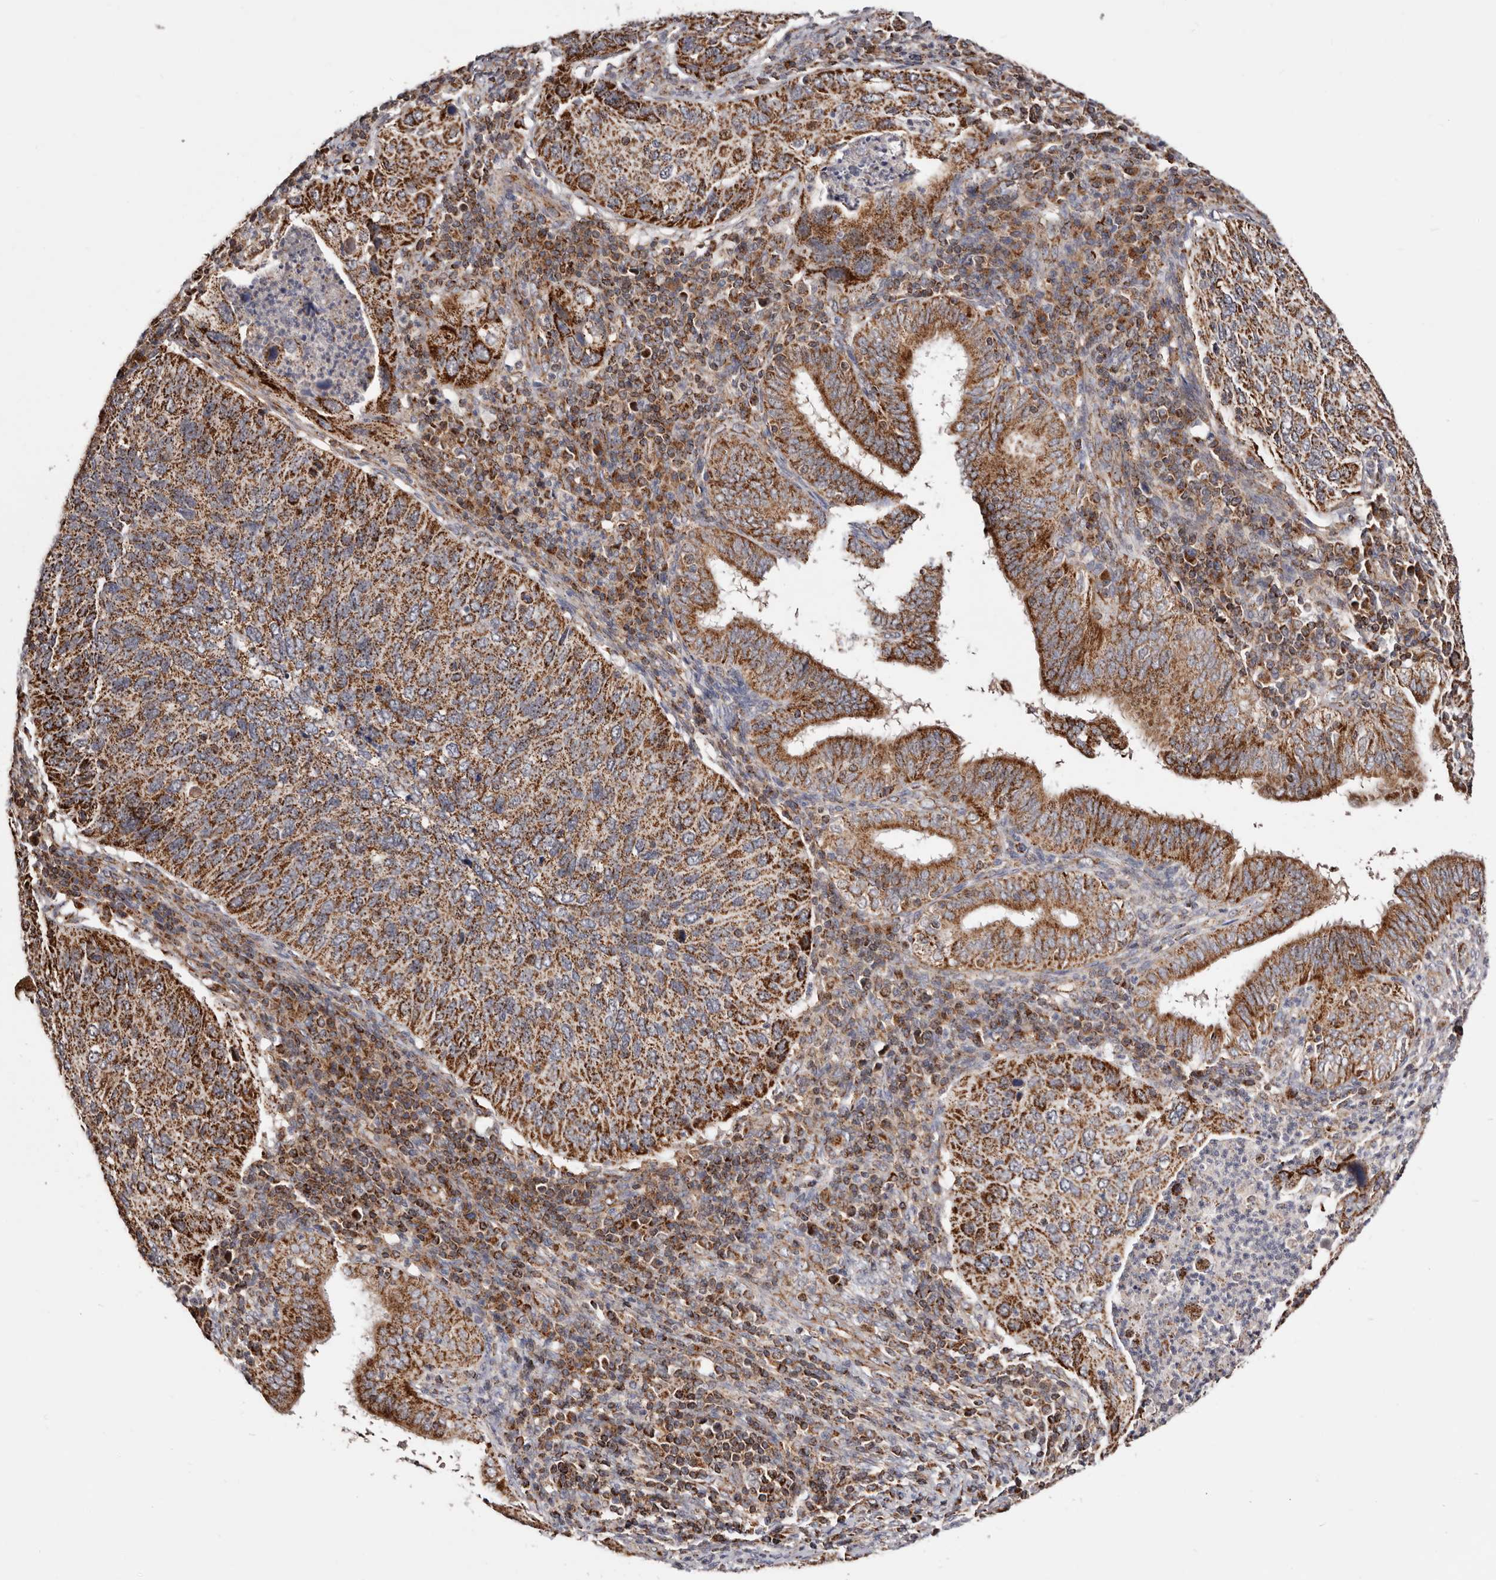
{"staining": {"intensity": "strong", "quantity": "25%-75%", "location": "cytoplasmic/membranous"}, "tissue": "cervical cancer", "cell_type": "Tumor cells", "image_type": "cancer", "snomed": [{"axis": "morphology", "description": "Squamous cell carcinoma, NOS"}, {"axis": "topography", "description": "Cervix"}], "caption": "Cervical squamous cell carcinoma stained with DAB (3,3'-diaminobenzidine) immunohistochemistry shows high levels of strong cytoplasmic/membranous staining in about 25%-75% of tumor cells.", "gene": "PRKACB", "patient": {"sex": "female", "age": 38}}